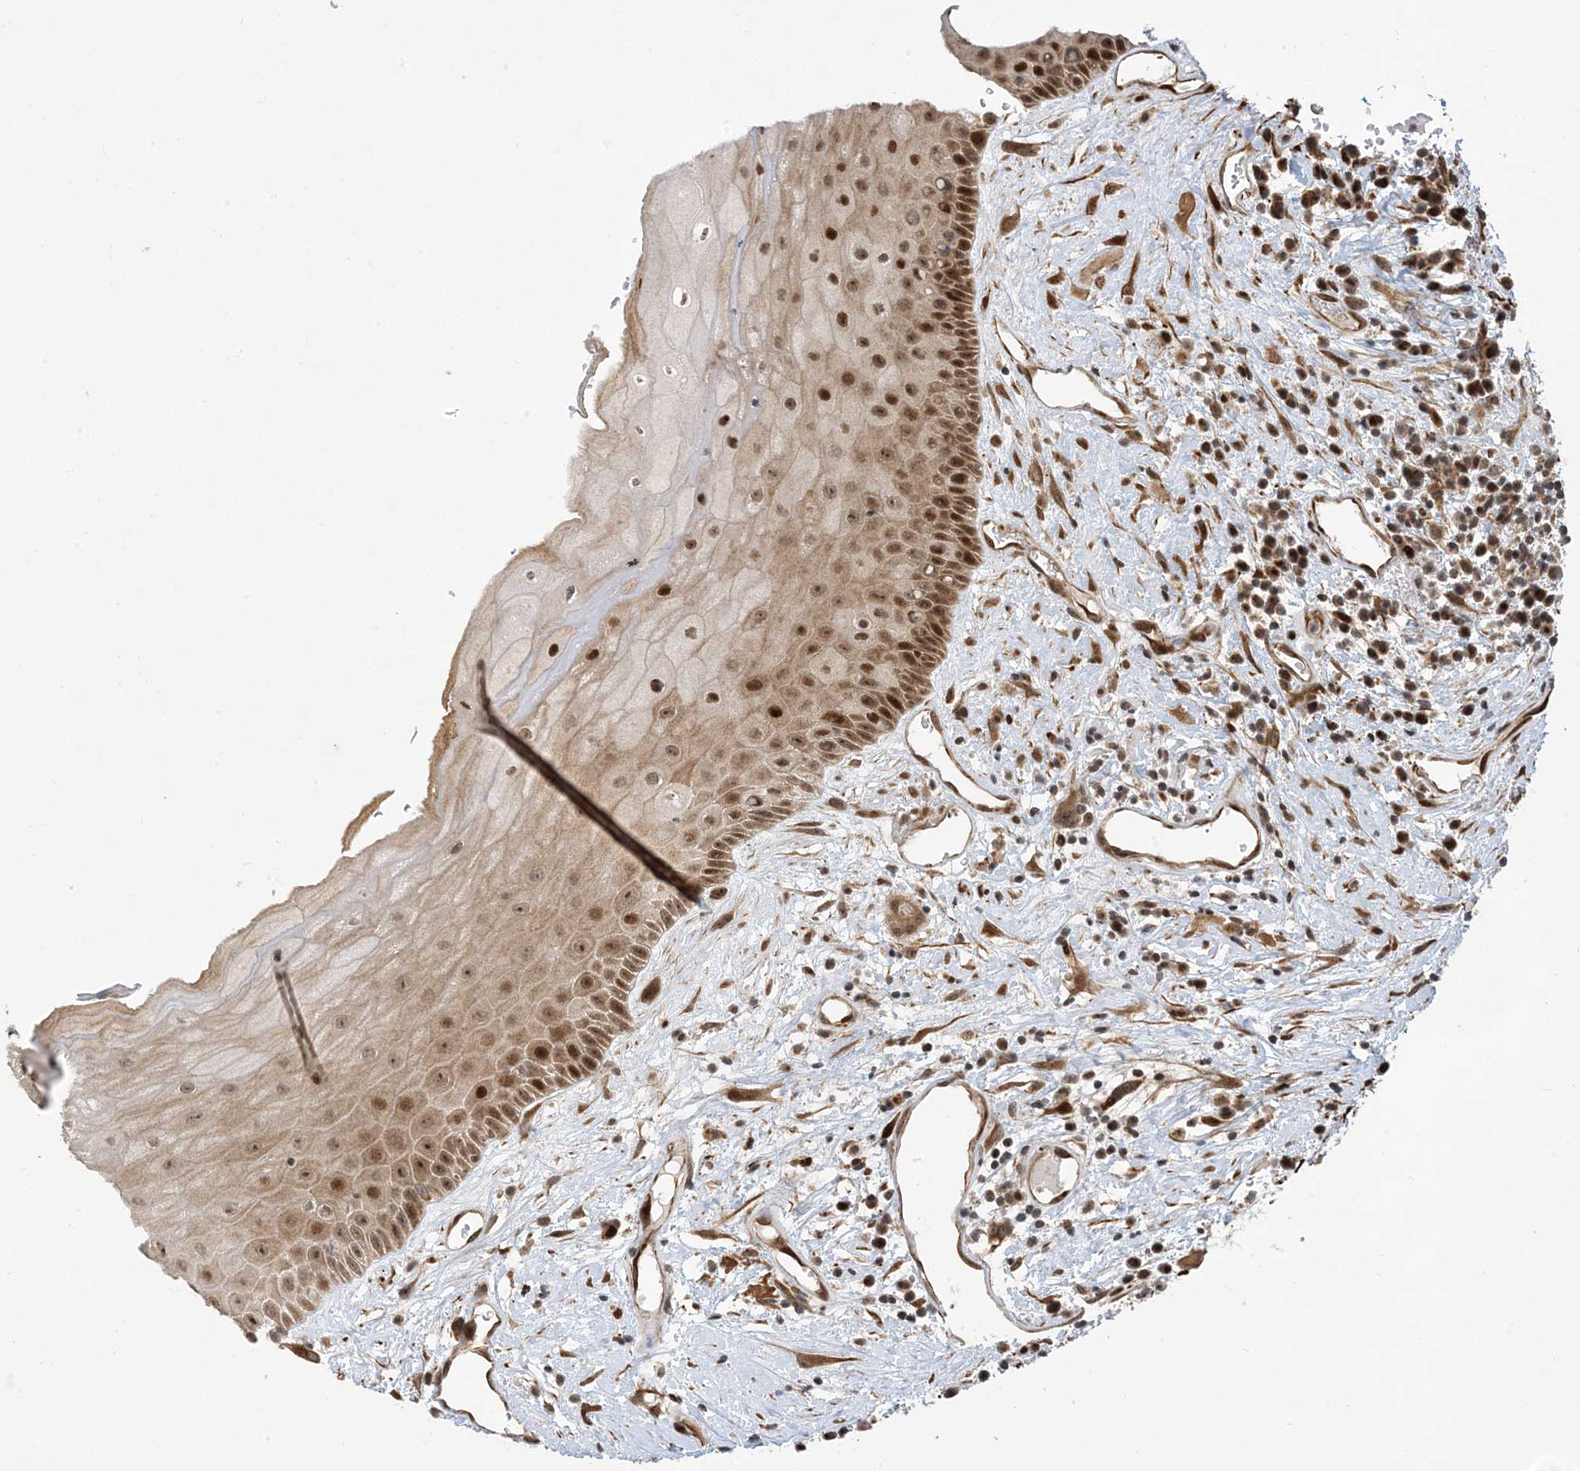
{"staining": {"intensity": "strong", "quantity": ">75%", "location": "nuclear"}, "tissue": "oral mucosa", "cell_type": "Squamous epithelial cells", "image_type": "normal", "snomed": [{"axis": "morphology", "description": "Normal tissue, NOS"}, {"axis": "topography", "description": "Oral tissue"}], "caption": "Oral mucosa stained for a protein (brown) exhibits strong nuclear positive positivity in about >75% of squamous epithelial cells.", "gene": "FAM9B", "patient": {"sex": "female", "age": 76}}